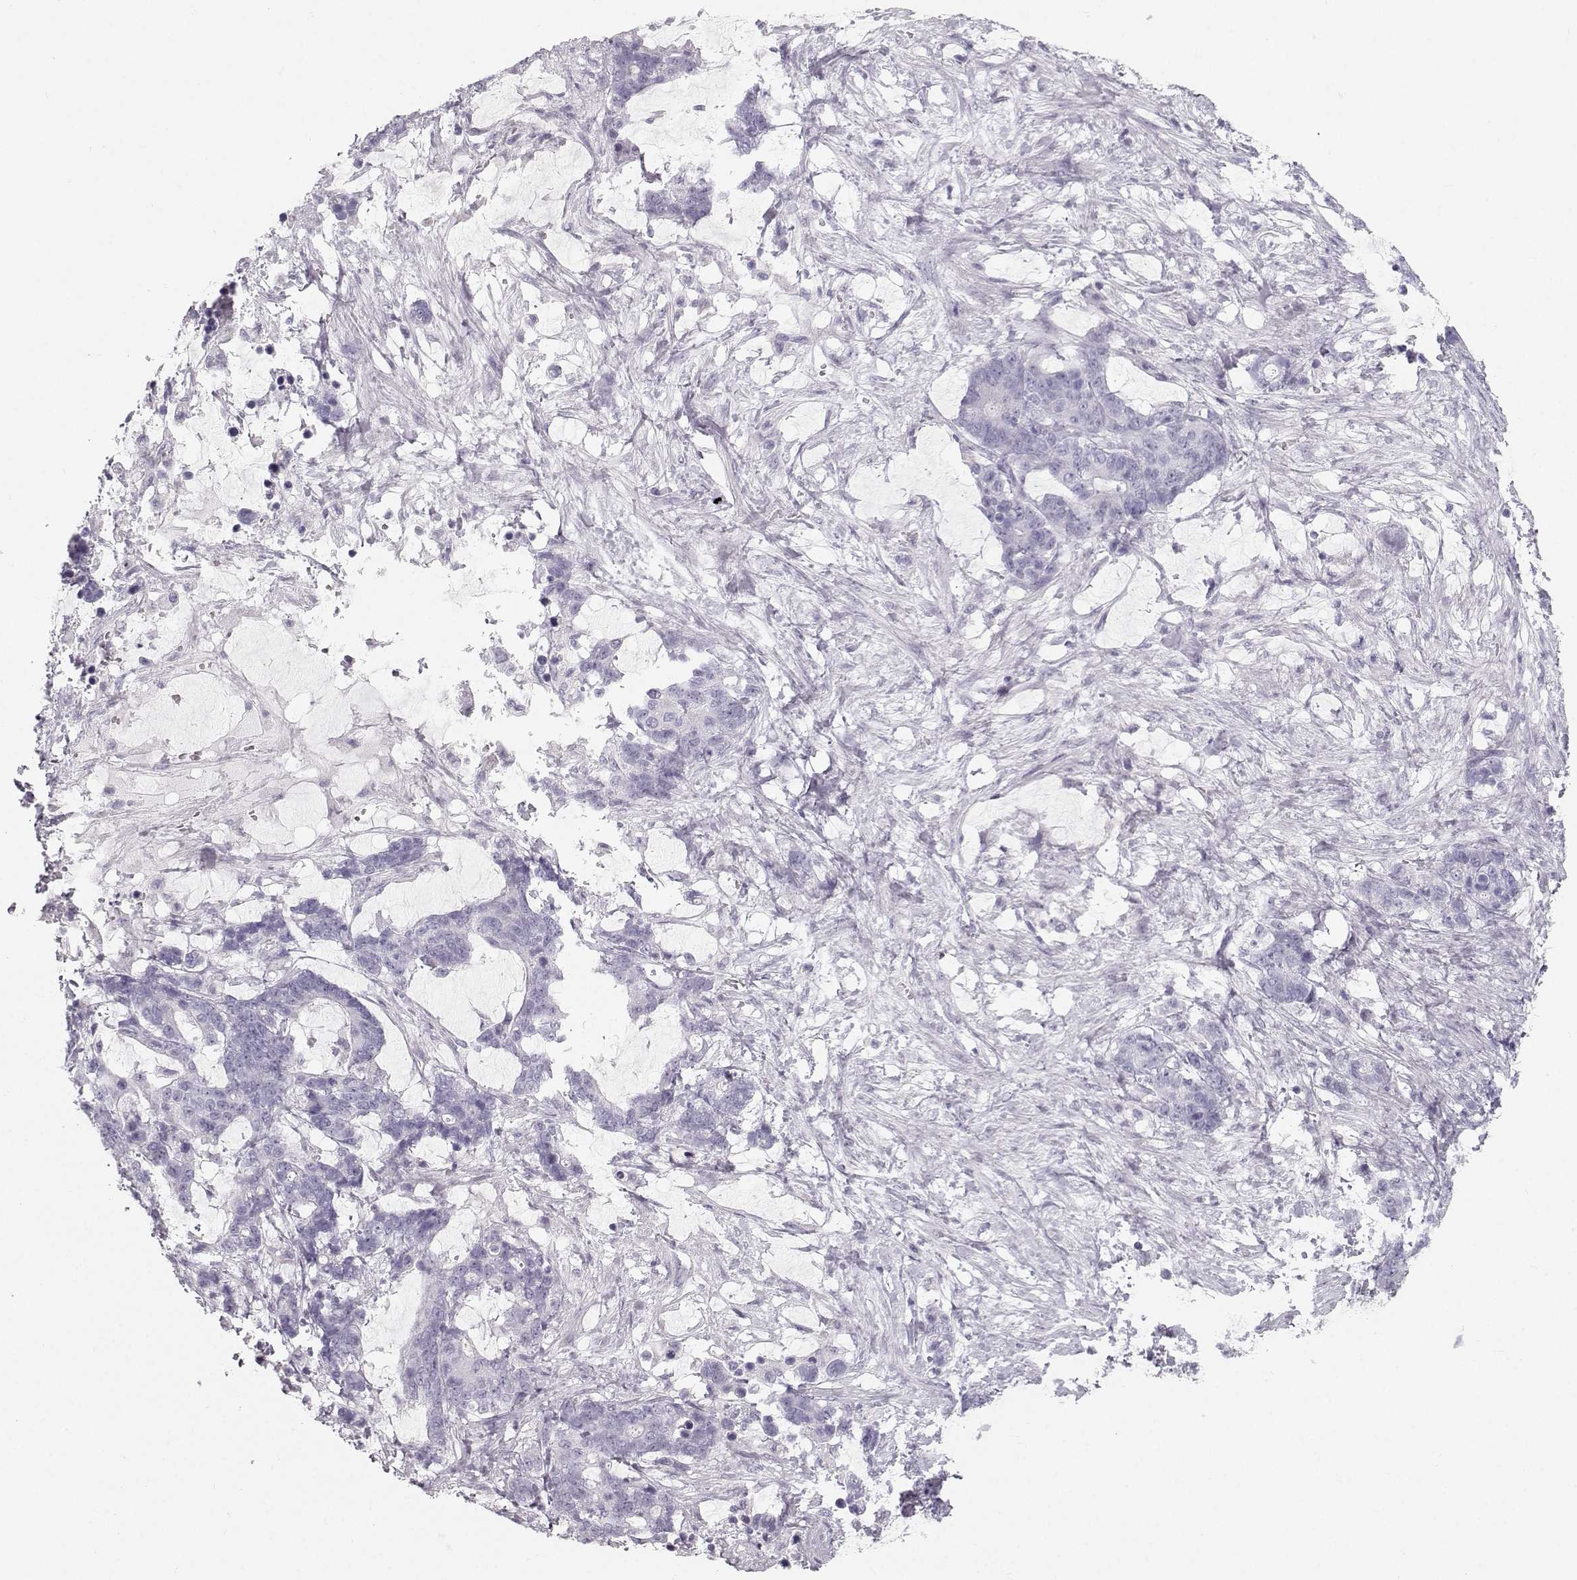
{"staining": {"intensity": "negative", "quantity": "none", "location": "none"}, "tissue": "stomach cancer", "cell_type": "Tumor cells", "image_type": "cancer", "snomed": [{"axis": "morphology", "description": "Normal tissue, NOS"}, {"axis": "morphology", "description": "Adenocarcinoma, NOS"}, {"axis": "topography", "description": "Stomach"}], "caption": "DAB immunohistochemical staining of human stomach cancer (adenocarcinoma) shows no significant expression in tumor cells. (DAB (3,3'-diaminobenzidine) immunohistochemistry (IHC) visualized using brightfield microscopy, high magnification).", "gene": "CASR", "patient": {"sex": "female", "age": 64}}